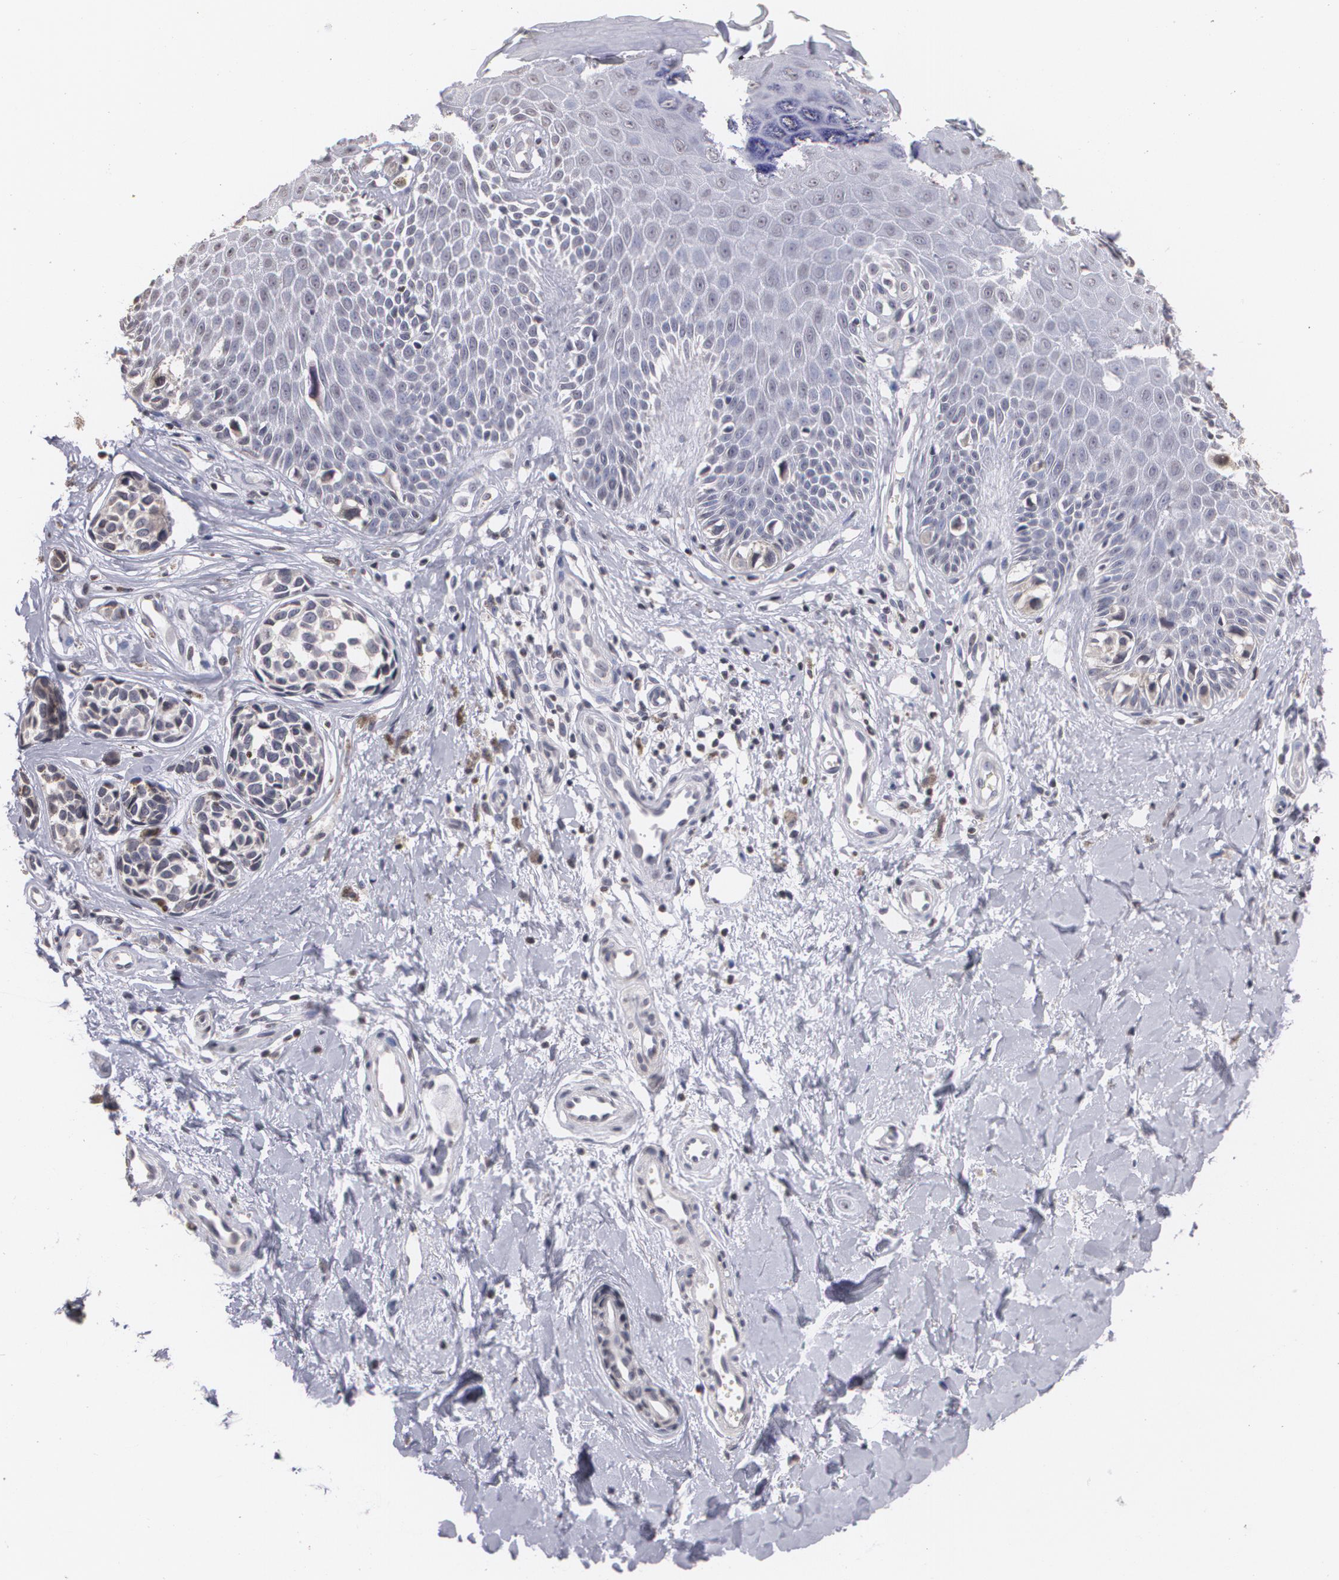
{"staining": {"intensity": "negative", "quantity": "none", "location": "none"}, "tissue": "melanoma", "cell_type": "Tumor cells", "image_type": "cancer", "snomed": [{"axis": "morphology", "description": "Malignant melanoma, NOS"}, {"axis": "topography", "description": "Skin"}], "caption": "Immunohistochemistry micrograph of neoplastic tissue: melanoma stained with DAB (3,3'-diaminobenzidine) shows no significant protein expression in tumor cells.", "gene": "THRB", "patient": {"sex": "male", "age": 79}}